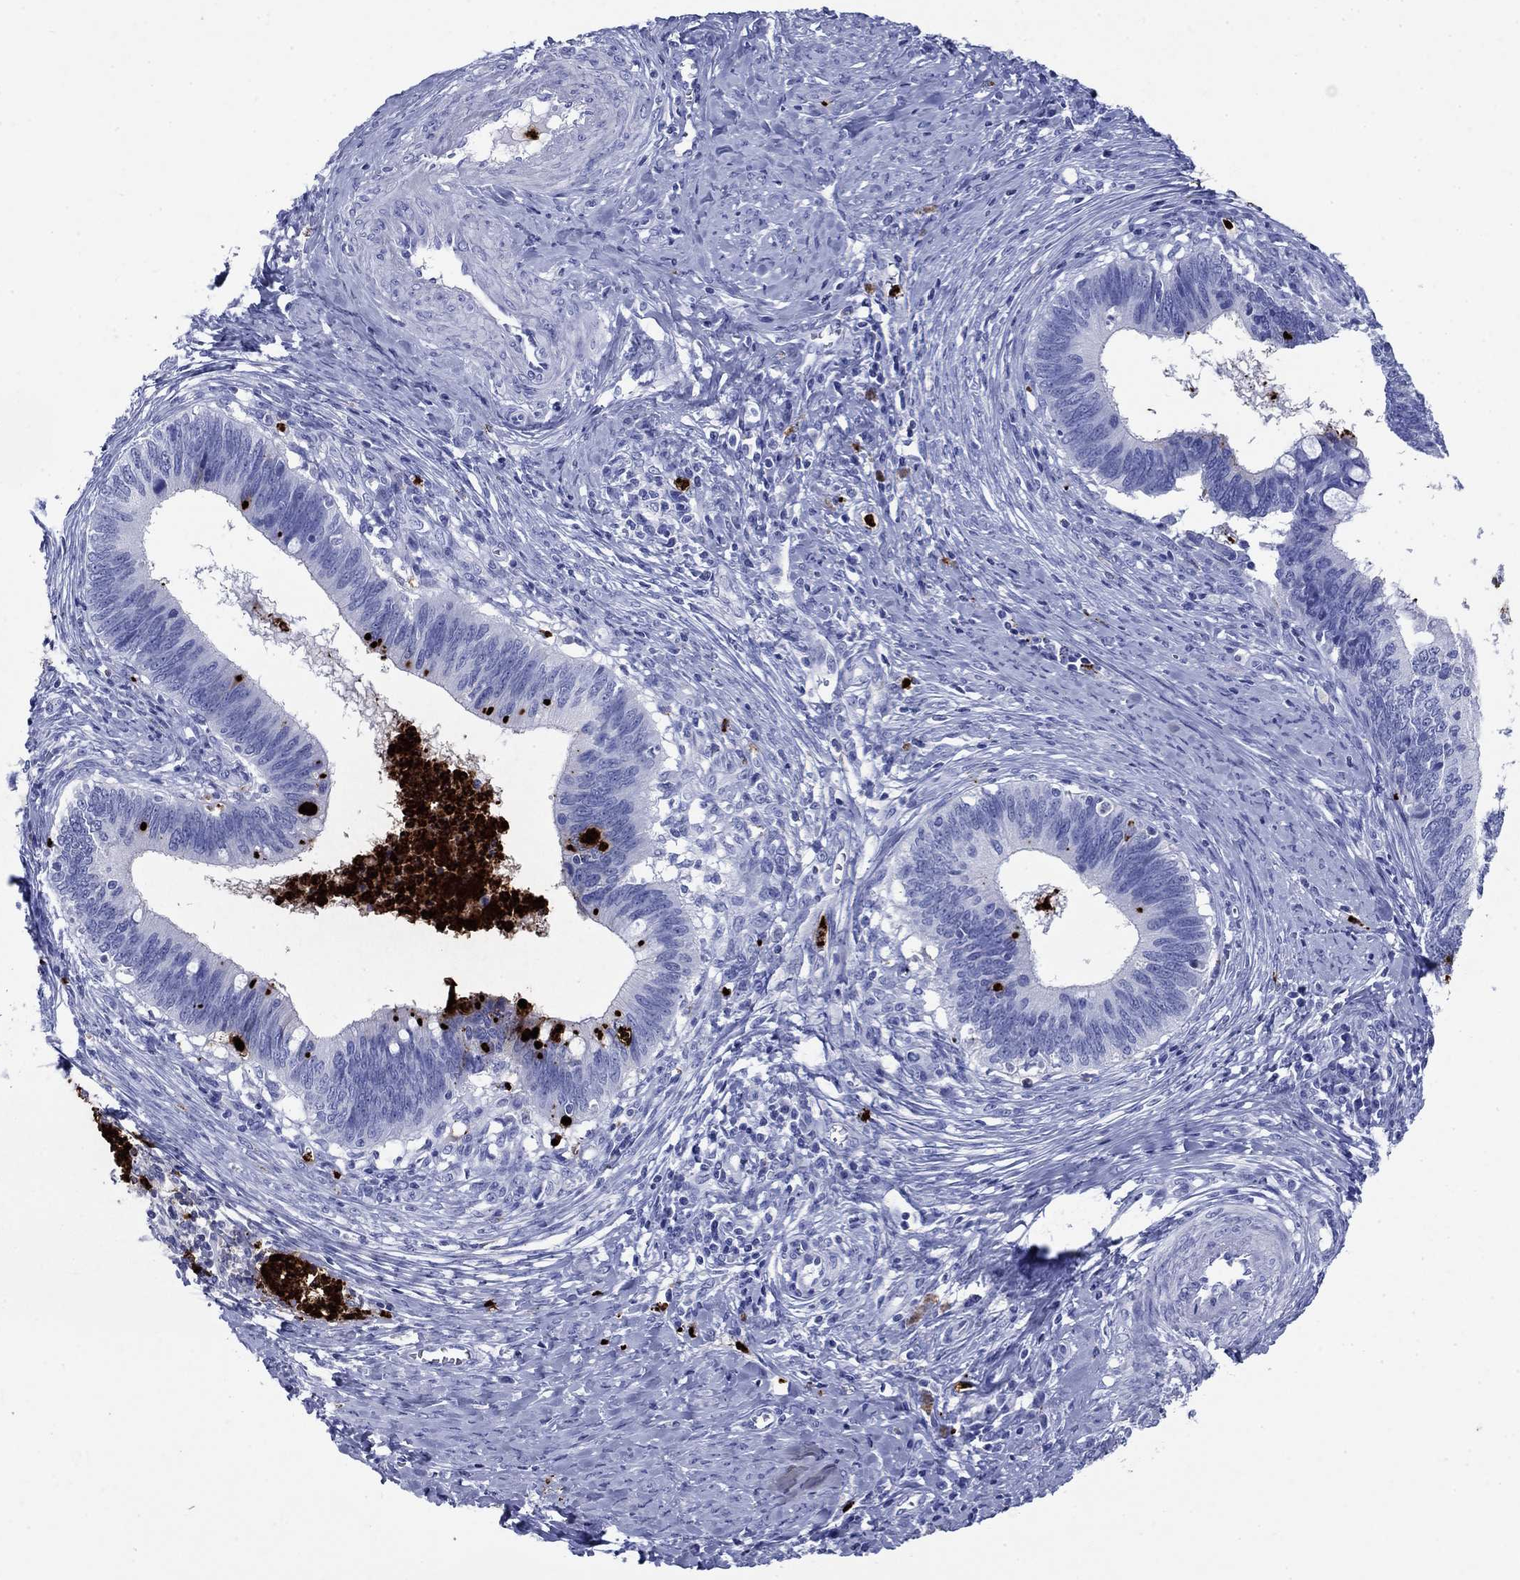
{"staining": {"intensity": "negative", "quantity": "none", "location": "none"}, "tissue": "cervical cancer", "cell_type": "Tumor cells", "image_type": "cancer", "snomed": [{"axis": "morphology", "description": "Adenocarcinoma, NOS"}, {"axis": "topography", "description": "Cervix"}], "caption": "A high-resolution image shows IHC staining of cervical cancer, which exhibits no significant positivity in tumor cells.", "gene": "AZU1", "patient": {"sex": "female", "age": 42}}